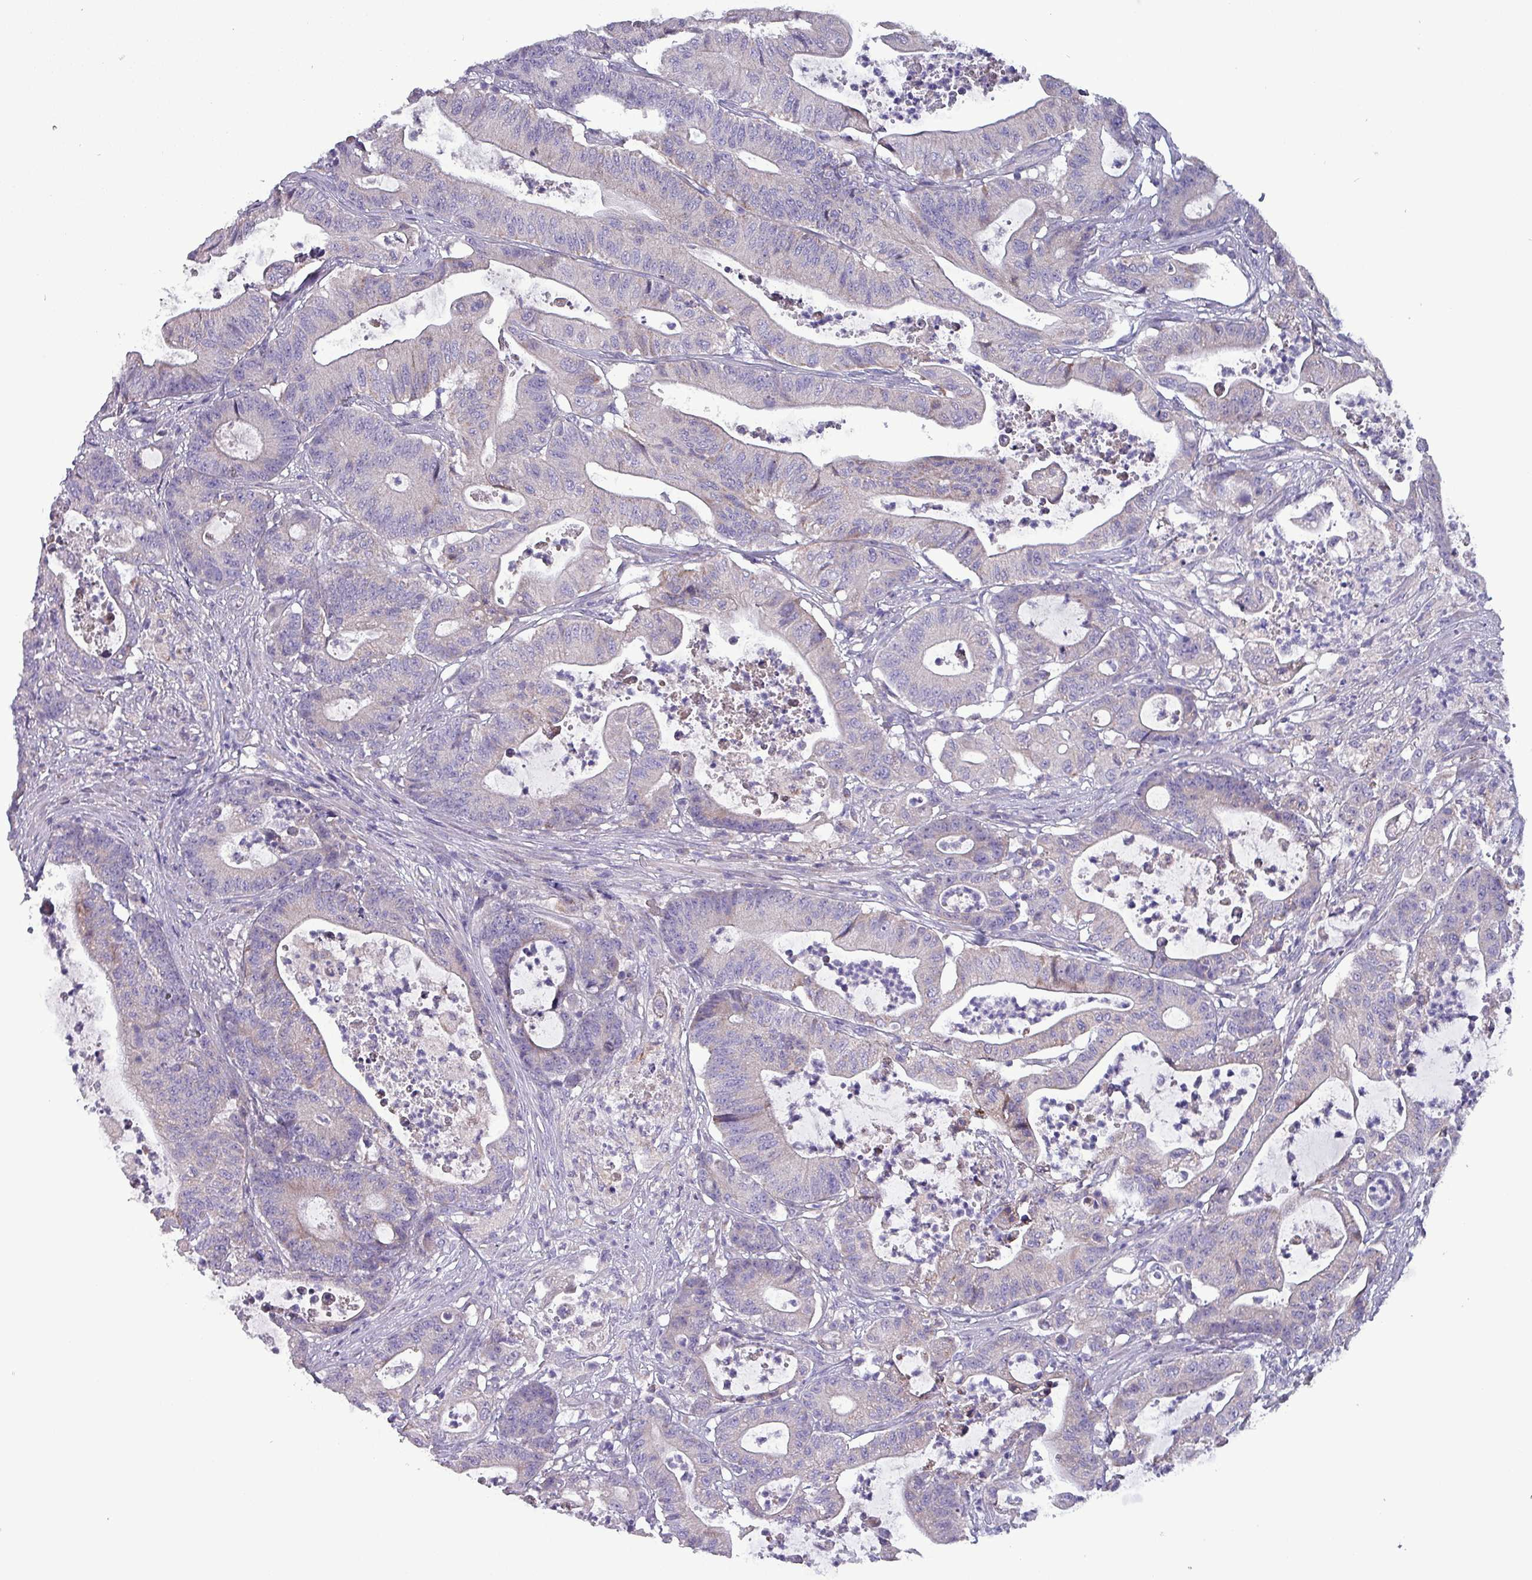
{"staining": {"intensity": "negative", "quantity": "none", "location": "none"}, "tissue": "colorectal cancer", "cell_type": "Tumor cells", "image_type": "cancer", "snomed": [{"axis": "morphology", "description": "Adenocarcinoma, NOS"}, {"axis": "topography", "description": "Colon"}], "caption": "Immunohistochemistry of colorectal adenocarcinoma shows no expression in tumor cells.", "gene": "HSD3B7", "patient": {"sex": "female", "age": 84}}